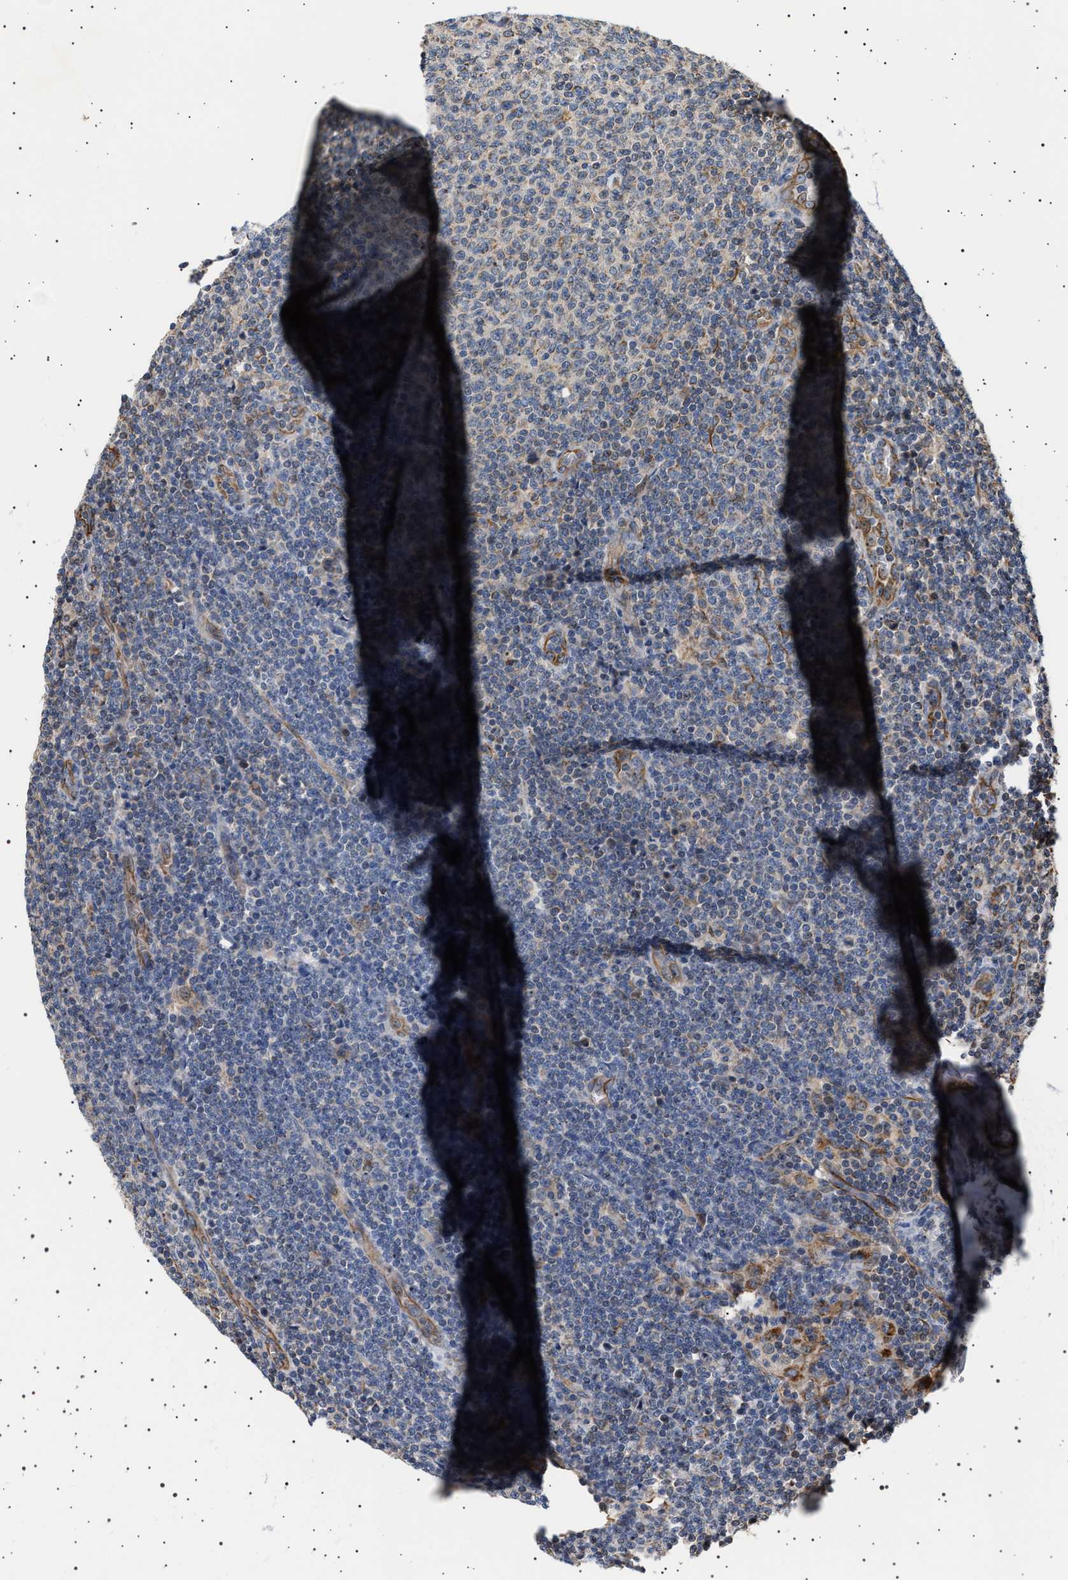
{"staining": {"intensity": "negative", "quantity": "none", "location": "none"}, "tissue": "lymphoma", "cell_type": "Tumor cells", "image_type": "cancer", "snomed": [{"axis": "morphology", "description": "Malignant lymphoma, non-Hodgkin's type, Low grade"}, {"axis": "topography", "description": "Lymph node"}], "caption": "Tumor cells show no significant expression in malignant lymphoma, non-Hodgkin's type (low-grade).", "gene": "TRUB2", "patient": {"sex": "male", "age": 66}}